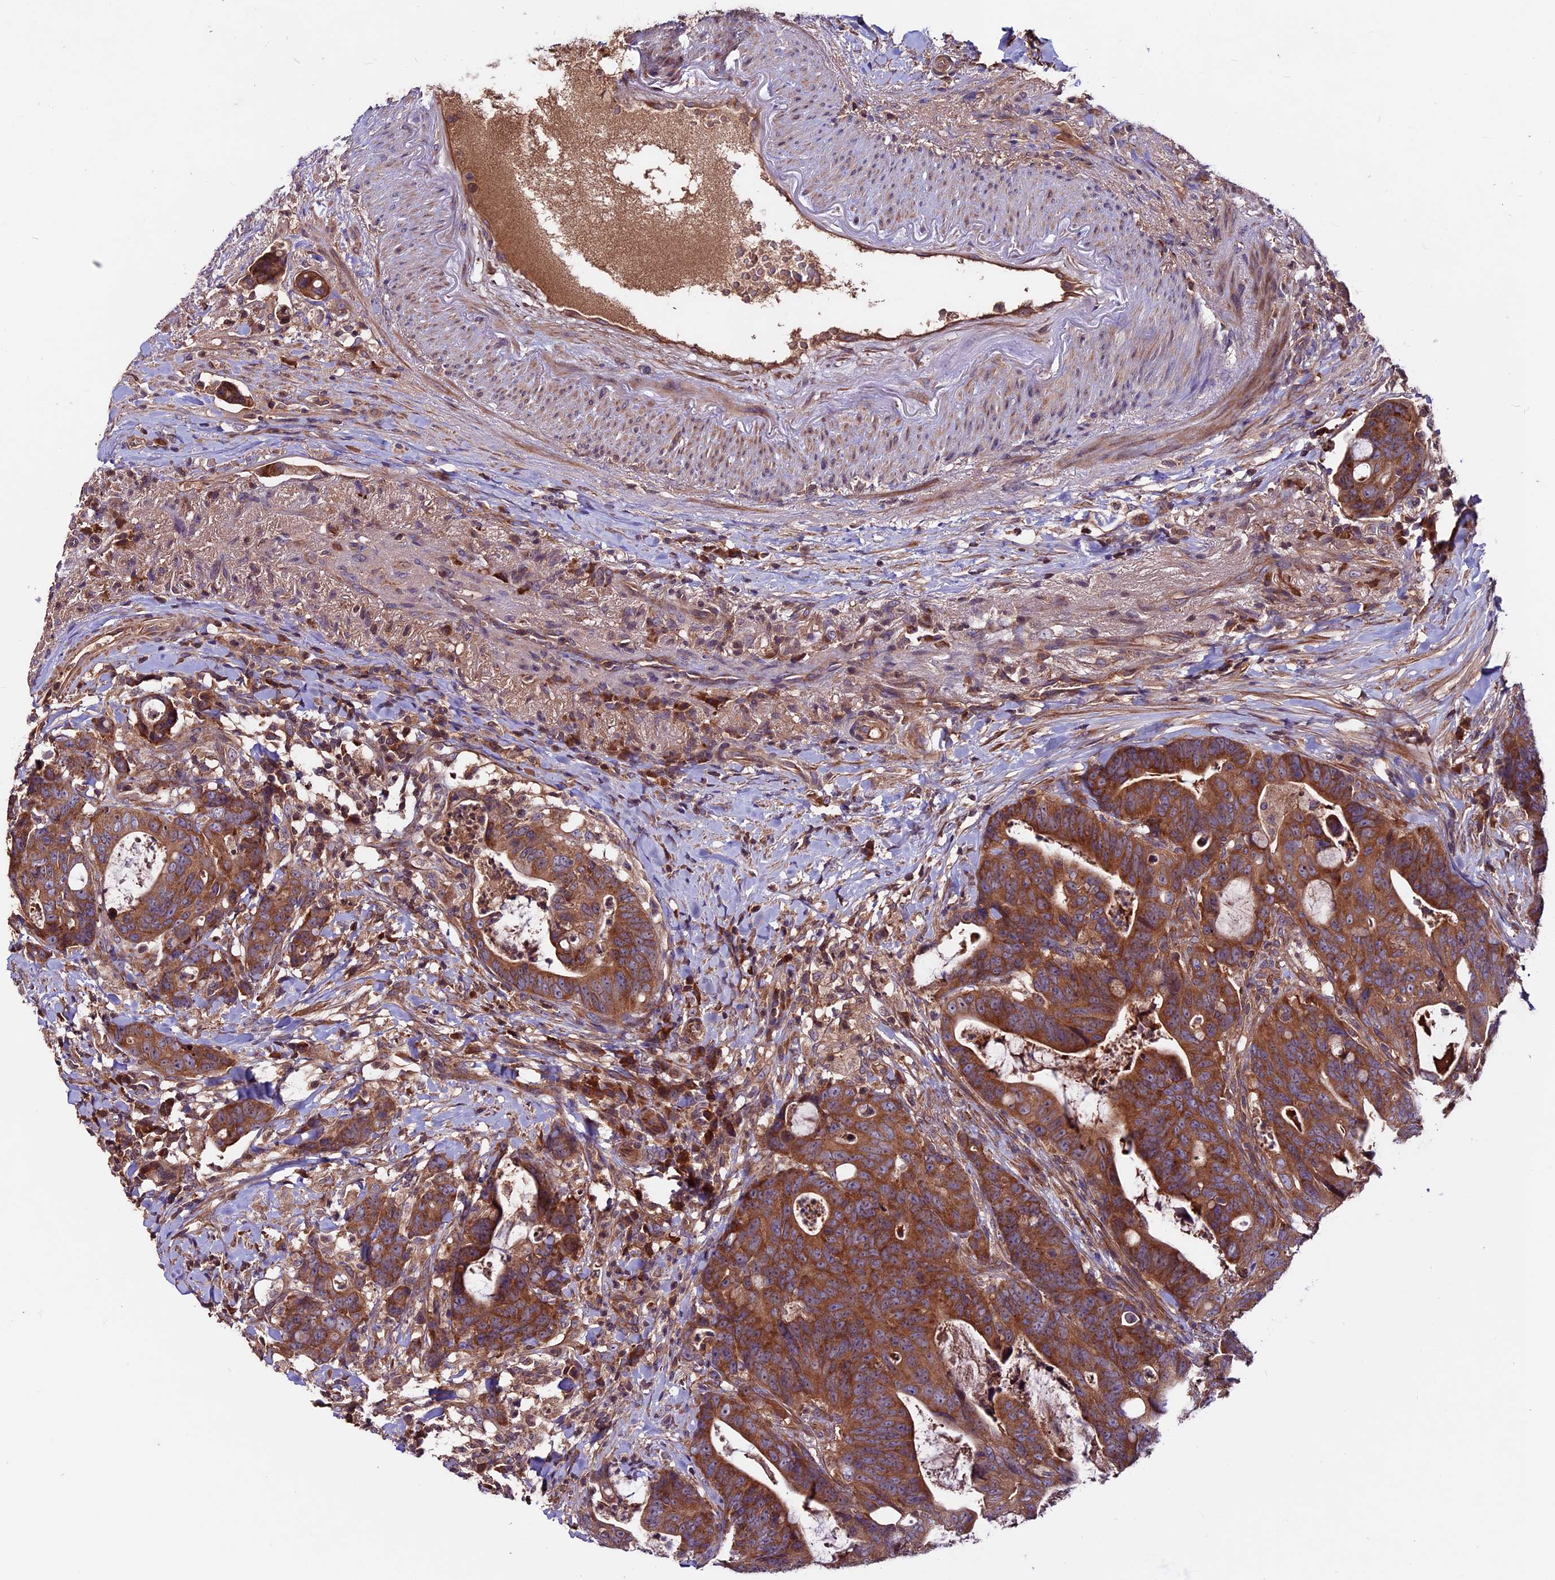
{"staining": {"intensity": "strong", "quantity": ">75%", "location": "cytoplasmic/membranous"}, "tissue": "colorectal cancer", "cell_type": "Tumor cells", "image_type": "cancer", "snomed": [{"axis": "morphology", "description": "Adenocarcinoma, NOS"}, {"axis": "topography", "description": "Colon"}], "caption": "Immunohistochemical staining of human colorectal cancer (adenocarcinoma) reveals high levels of strong cytoplasmic/membranous protein expression in about >75% of tumor cells. Nuclei are stained in blue.", "gene": "ZNF598", "patient": {"sex": "female", "age": 82}}